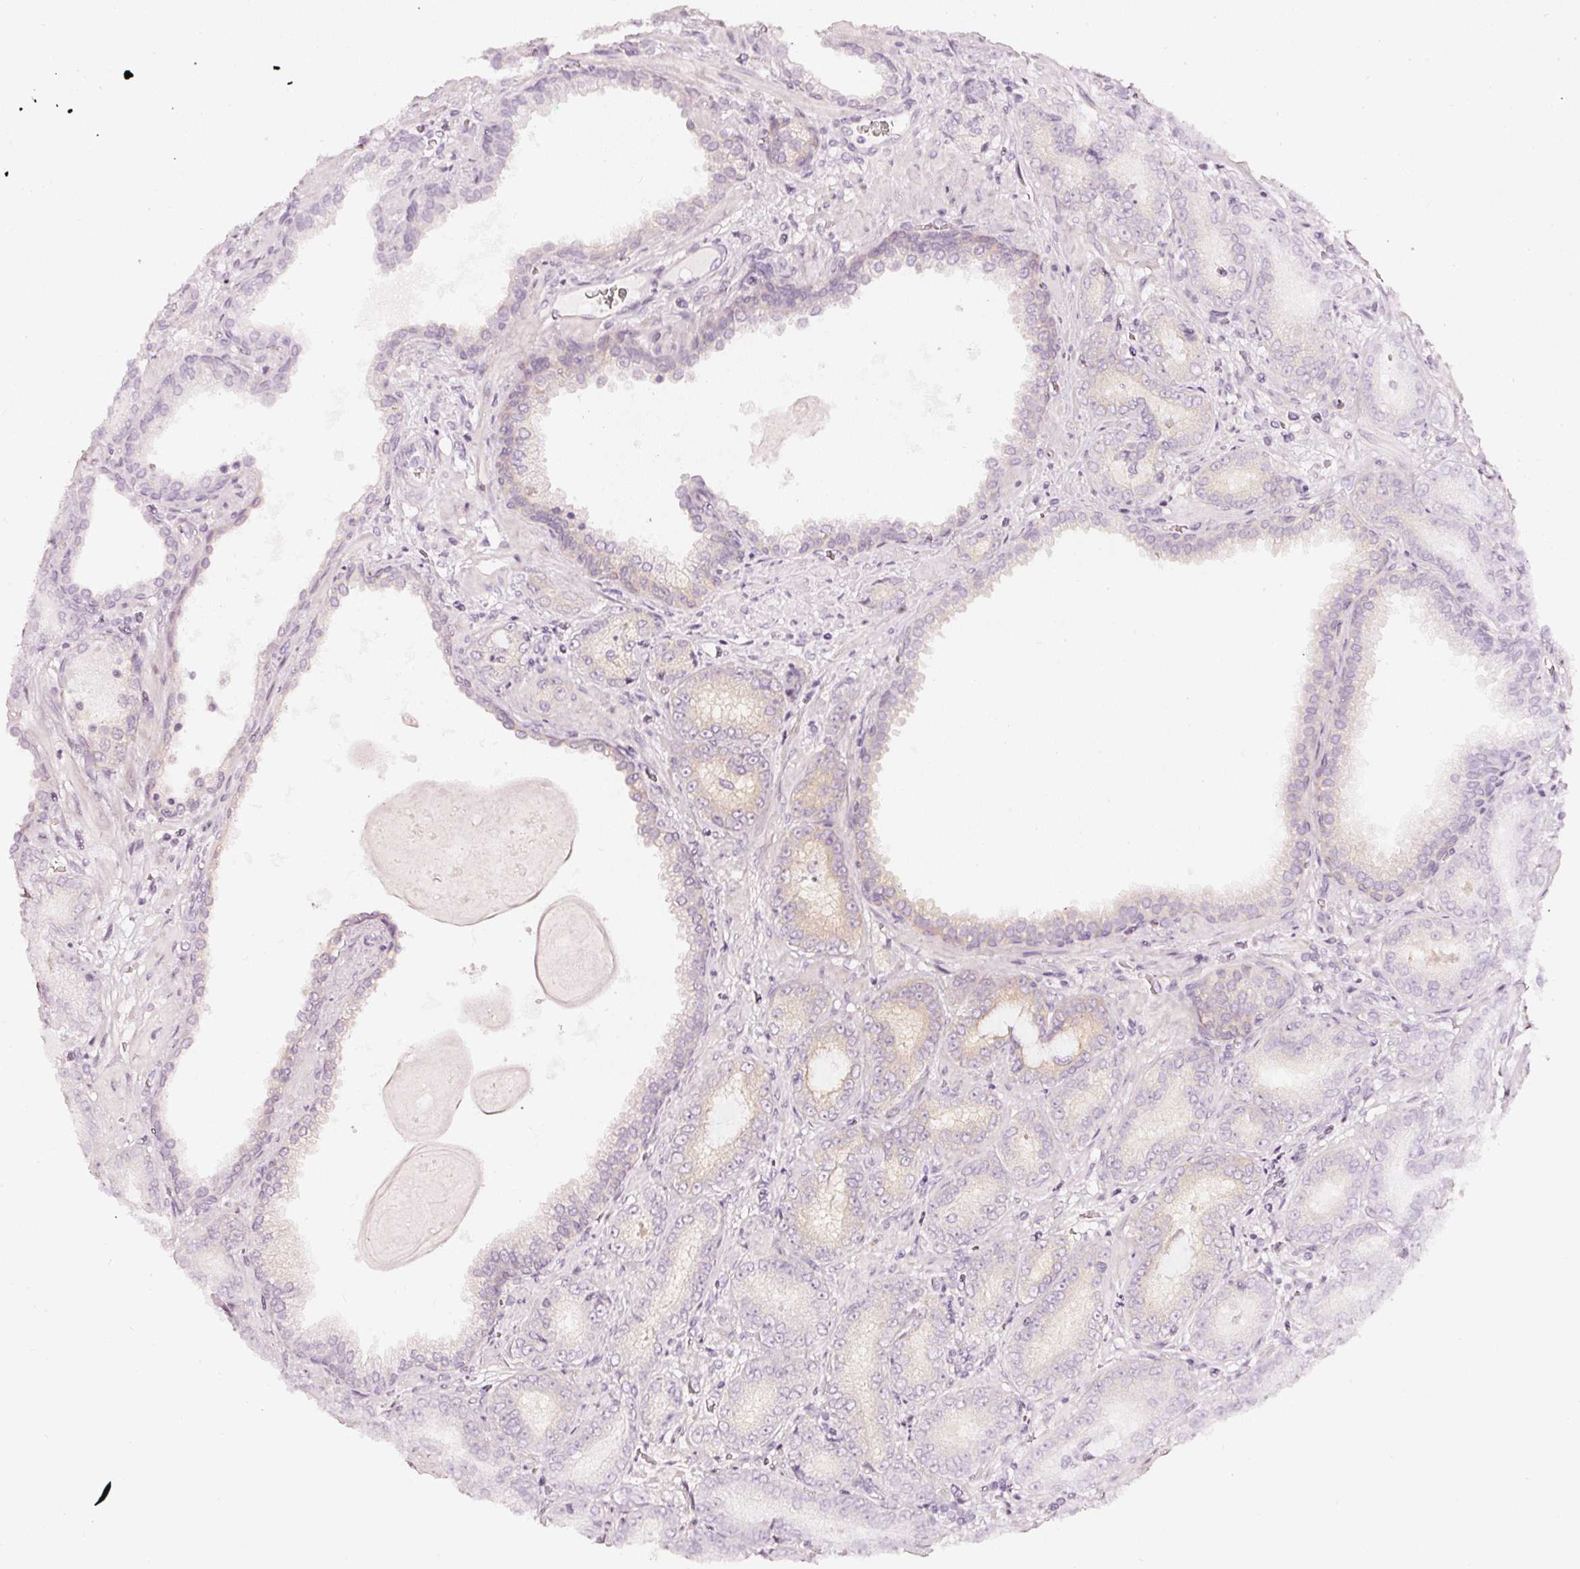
{"staining": {"intensity": "negative", "quantity": "none", "location": "none"}, "tissue": "prostate cancer", "cell_type": "Tumor cells", "image_type": "cancer", "snomed": [{"axis": "morphology", "description": "Adenocarcinoma, High grade"}, {"axis": "topography", "description": "Prostate"}], "caption": "Immunohistochemistry photomicrograph of neoplastic tissue: high-grade adenocarcinoma (prostate) stained with DAB exhibits no significant protein positivity in tumor cells.", "gene": "CNP", "patient": {"sex": "male", "age": 72}}